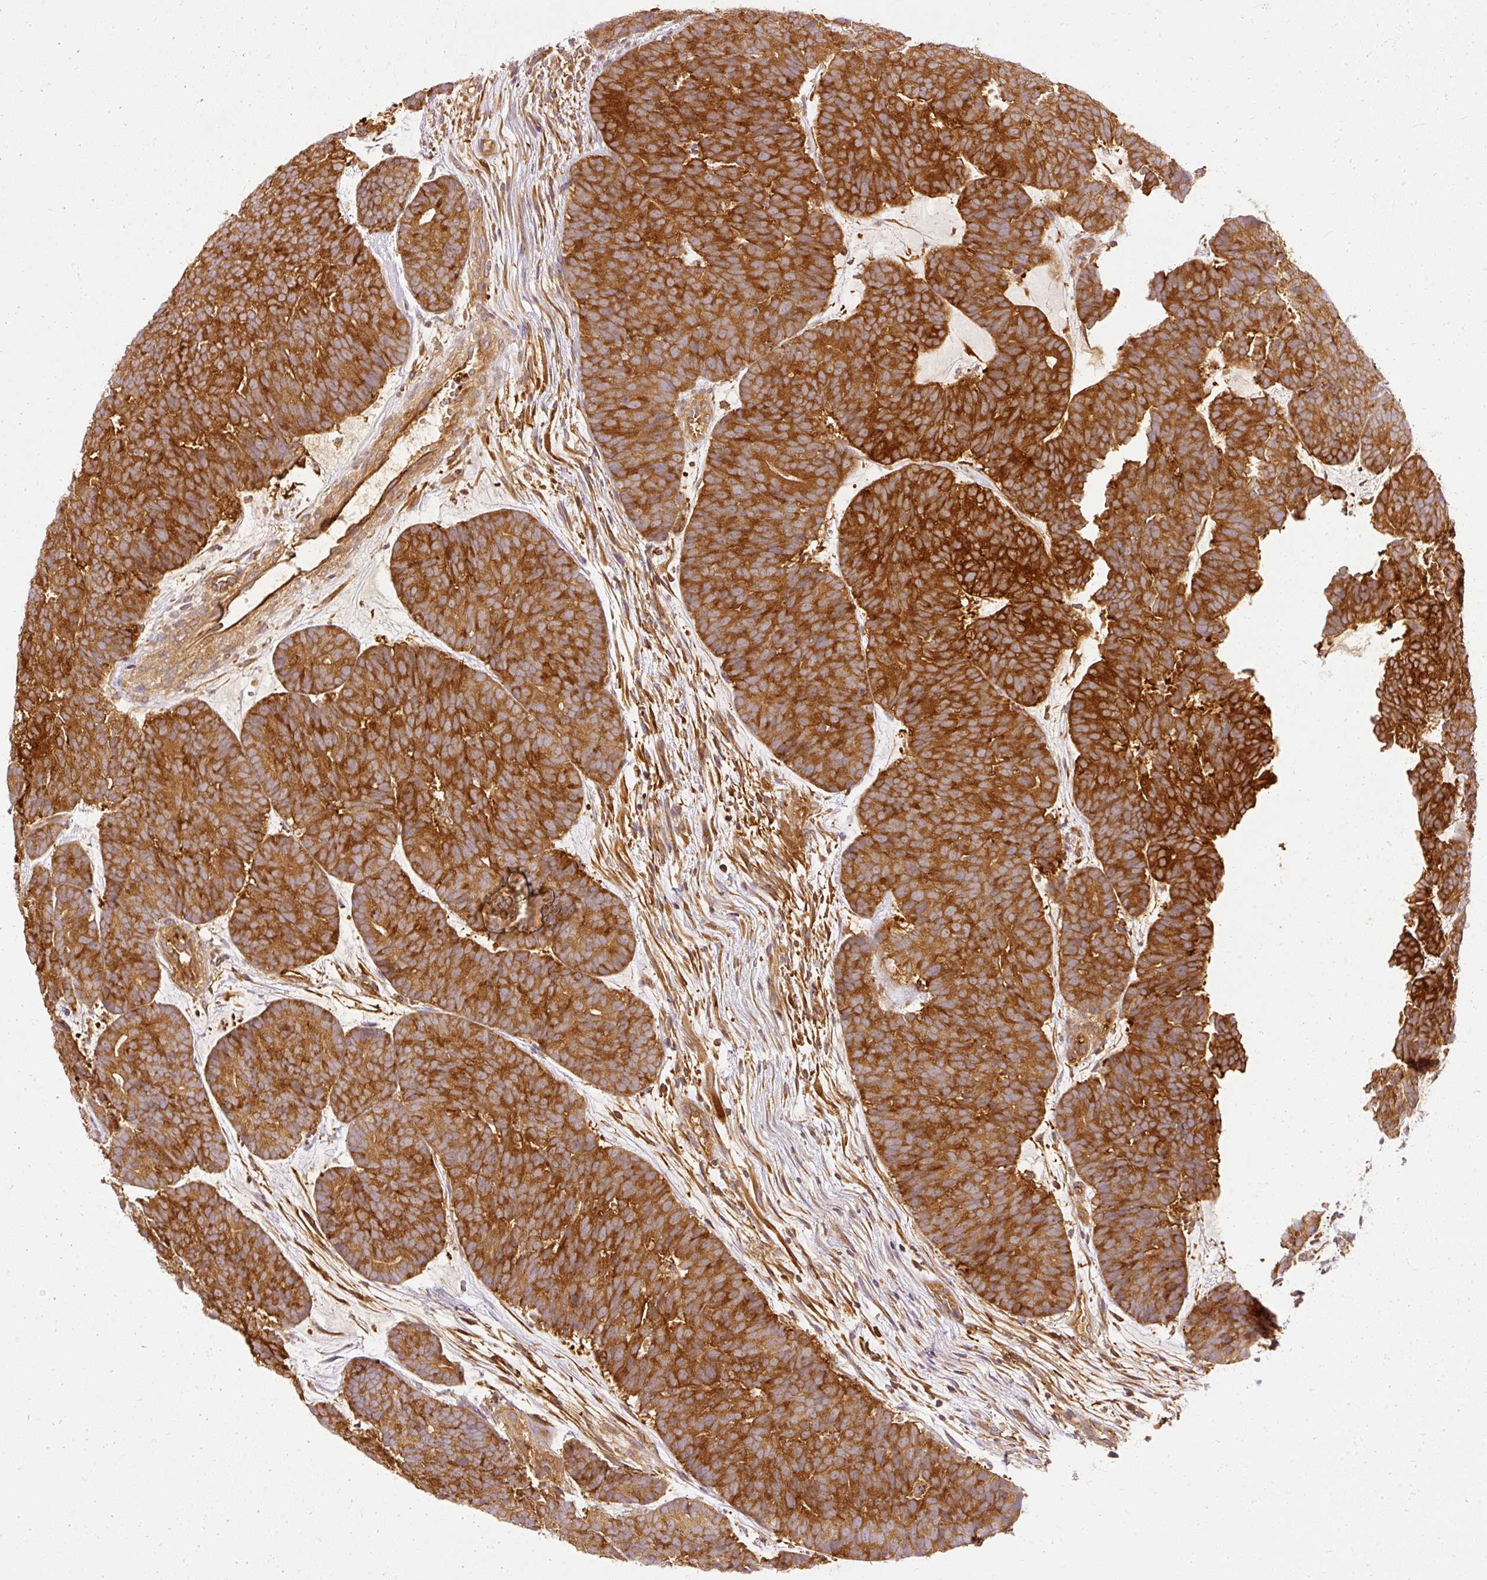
{"staining": {"intensity": "strong", "quantity": ">75%", "location": "cytoplasmic/membranous"}, "tissue": "head and neck cancer", "cell_type": "Tumor cells", "image_type": "cancer", "snomed": [{"axis": "morphology", "description": "Adenocarcinoma, NOS"}, {"axis": "topography", "description": "Head-Neck"}], "caption": "Immunohistochemical staining of head and neck adenocarcinoma exhibits strong cytoplasmic/membranous protein positivity in about >75% of tumor cells. The staining was performed using DAB (3,3'-diaminobenzidine) to visualize the protein expression in brown, while the nuclei were stained in blue with hematoxylin (Magnification: 20x).", "gene": "ARMH3", "patient": {"sex": "female", "age": 81}}